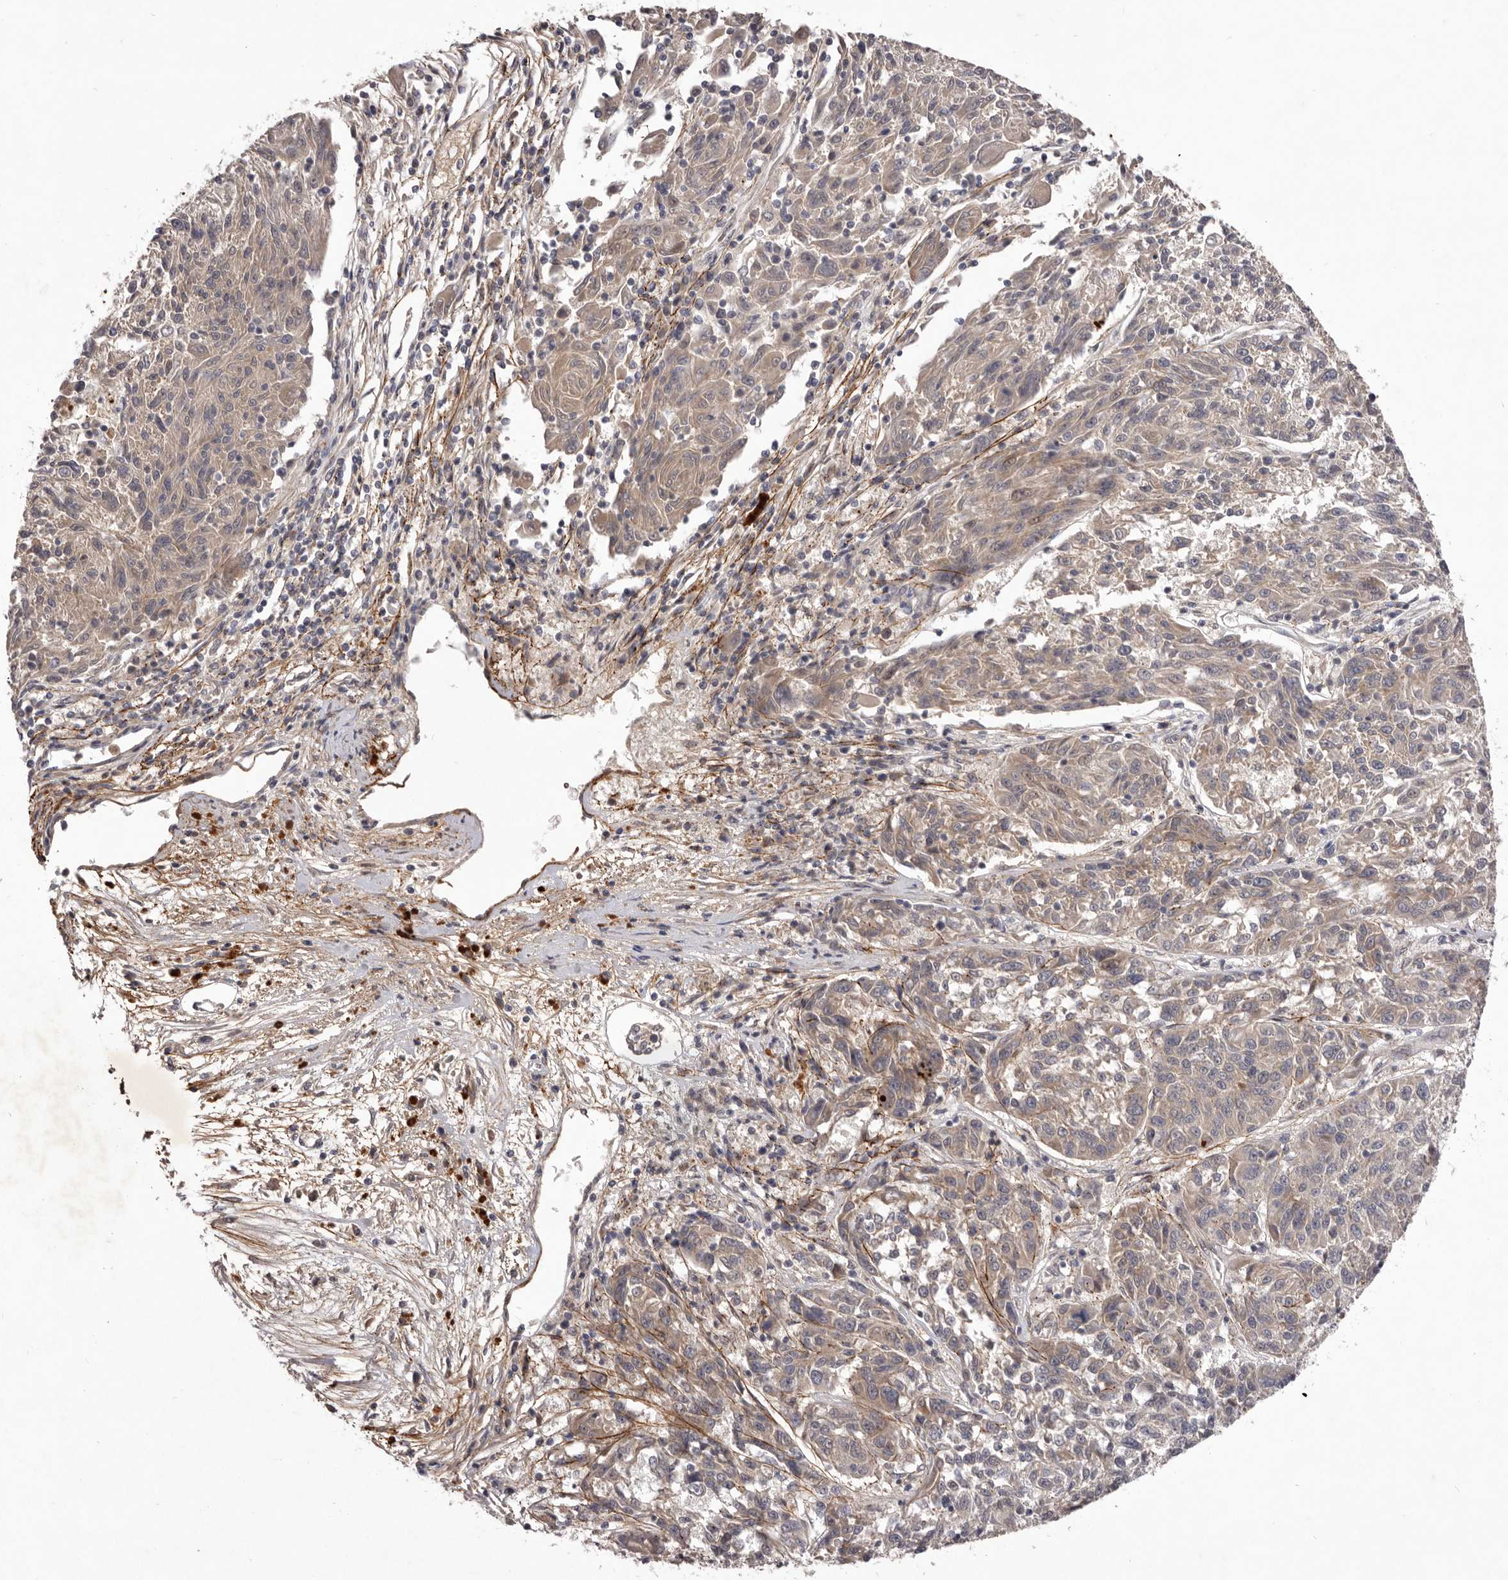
{"staining": {"intensity": "weak", "quantity": "25%-75%", "location": "cytoplasmic/membranous"}, "tissue": "melanoma", "cell_type": "Tumor cells", "image_type": "cancer", "snomed": [{"axis": "morphology", "description": "Malignant melanoma, NOS"}, {"axis": "topography", "description": "Skin"}], "caption": "Malignant melanoma stained with a brown dye shows weak cytoplasmic/membranous positive positivity in about 25%-75% of tumor cells.", "gene": "HBS1L", "patient": {"sex": "male", "age": 53}}